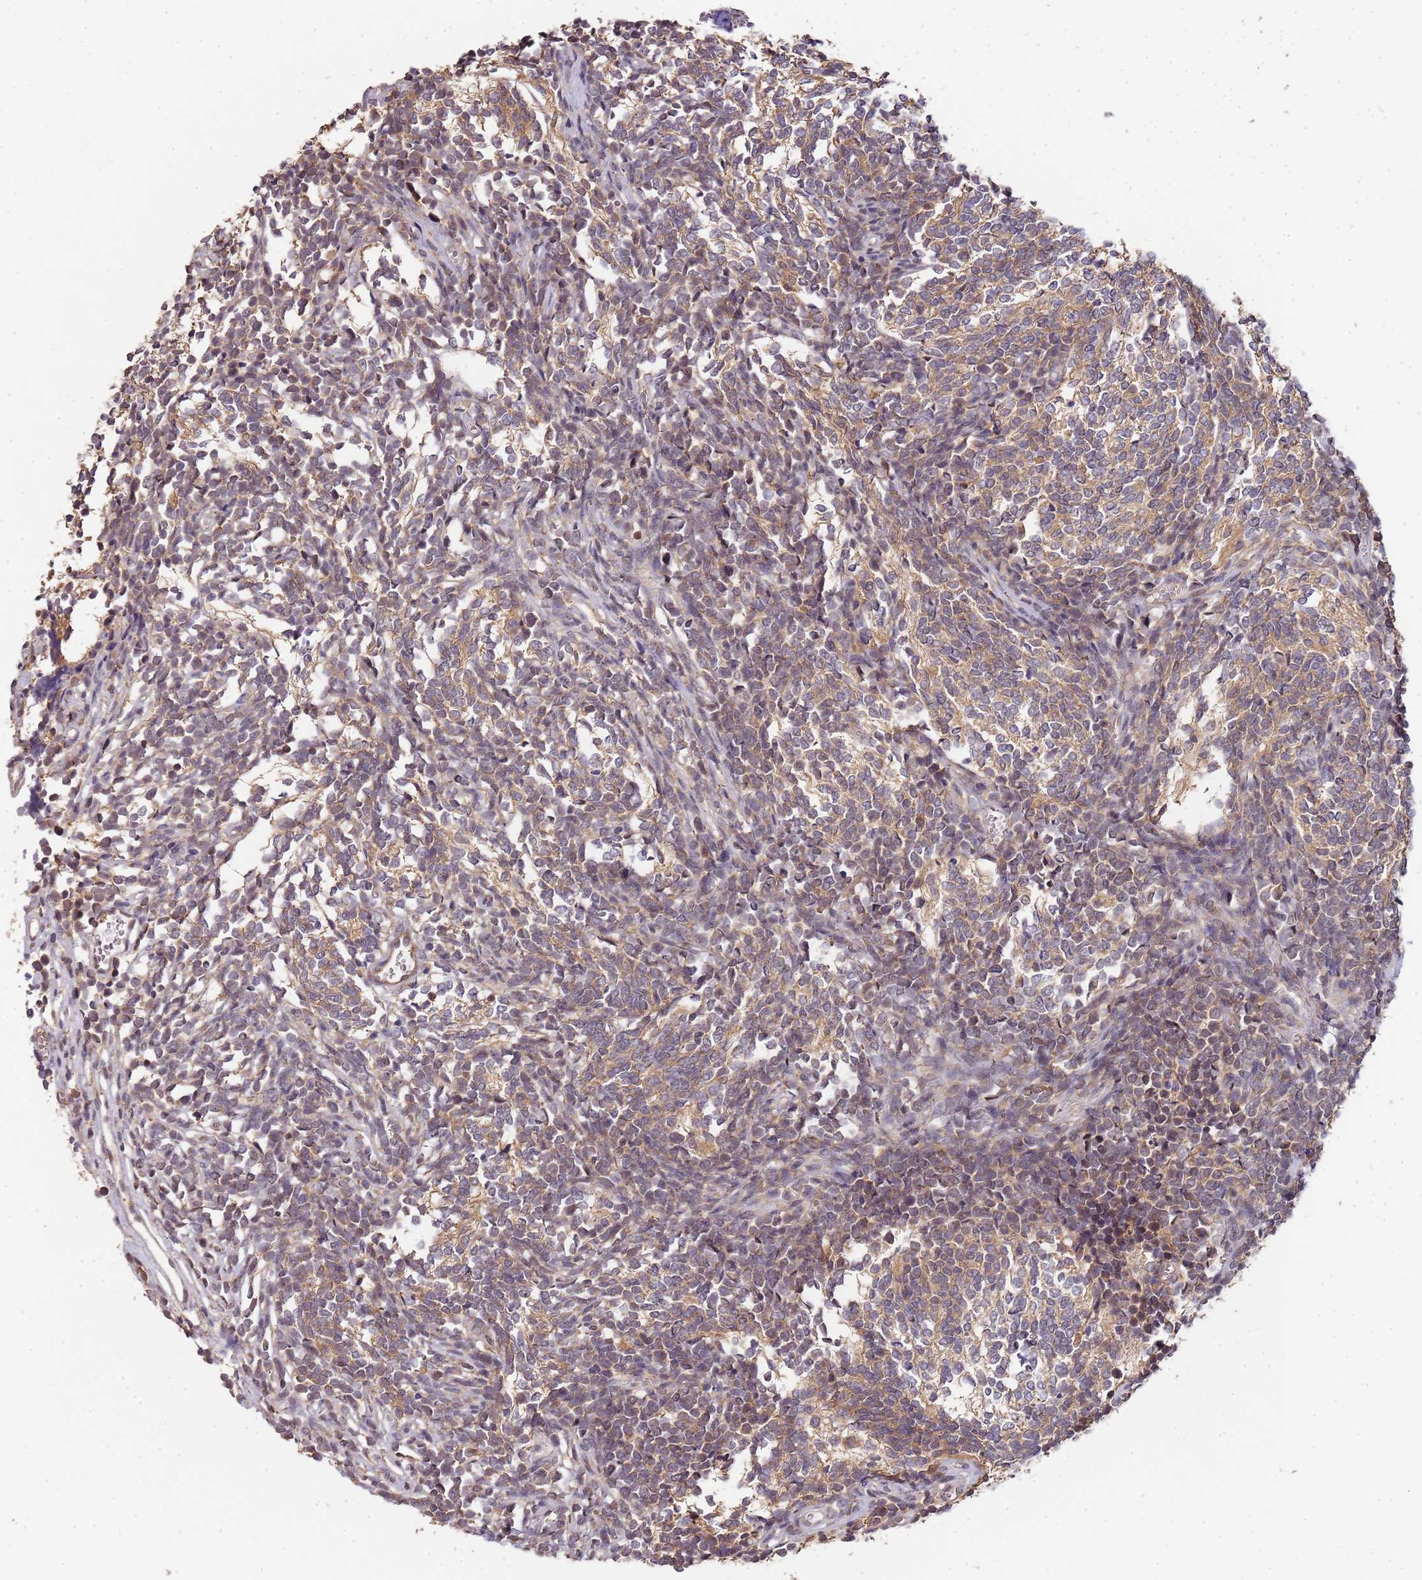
{"staining": {"intensity": "moderate", "quantity": ">75%", "location": "cytoplasmic/membranous"}, "tissue": "glioma", "cell_type": "Tumor cells", "image_type": "cancer", "snomed": [{"axis": "morphology", "description": "Glioma, malignant, Low grade"}, {"axis": "topography", "description": "Brain"}], "caption": "This image exhibits glioma stained with immunohistochemistry to label a protein in brown. The cytoplasmic/membranous of tumor cells show moderate positivity for the protein. Nuclei are counter-stained blue.", "gene": "LIN37", "patient": {"sex": "female", "age": 1}}